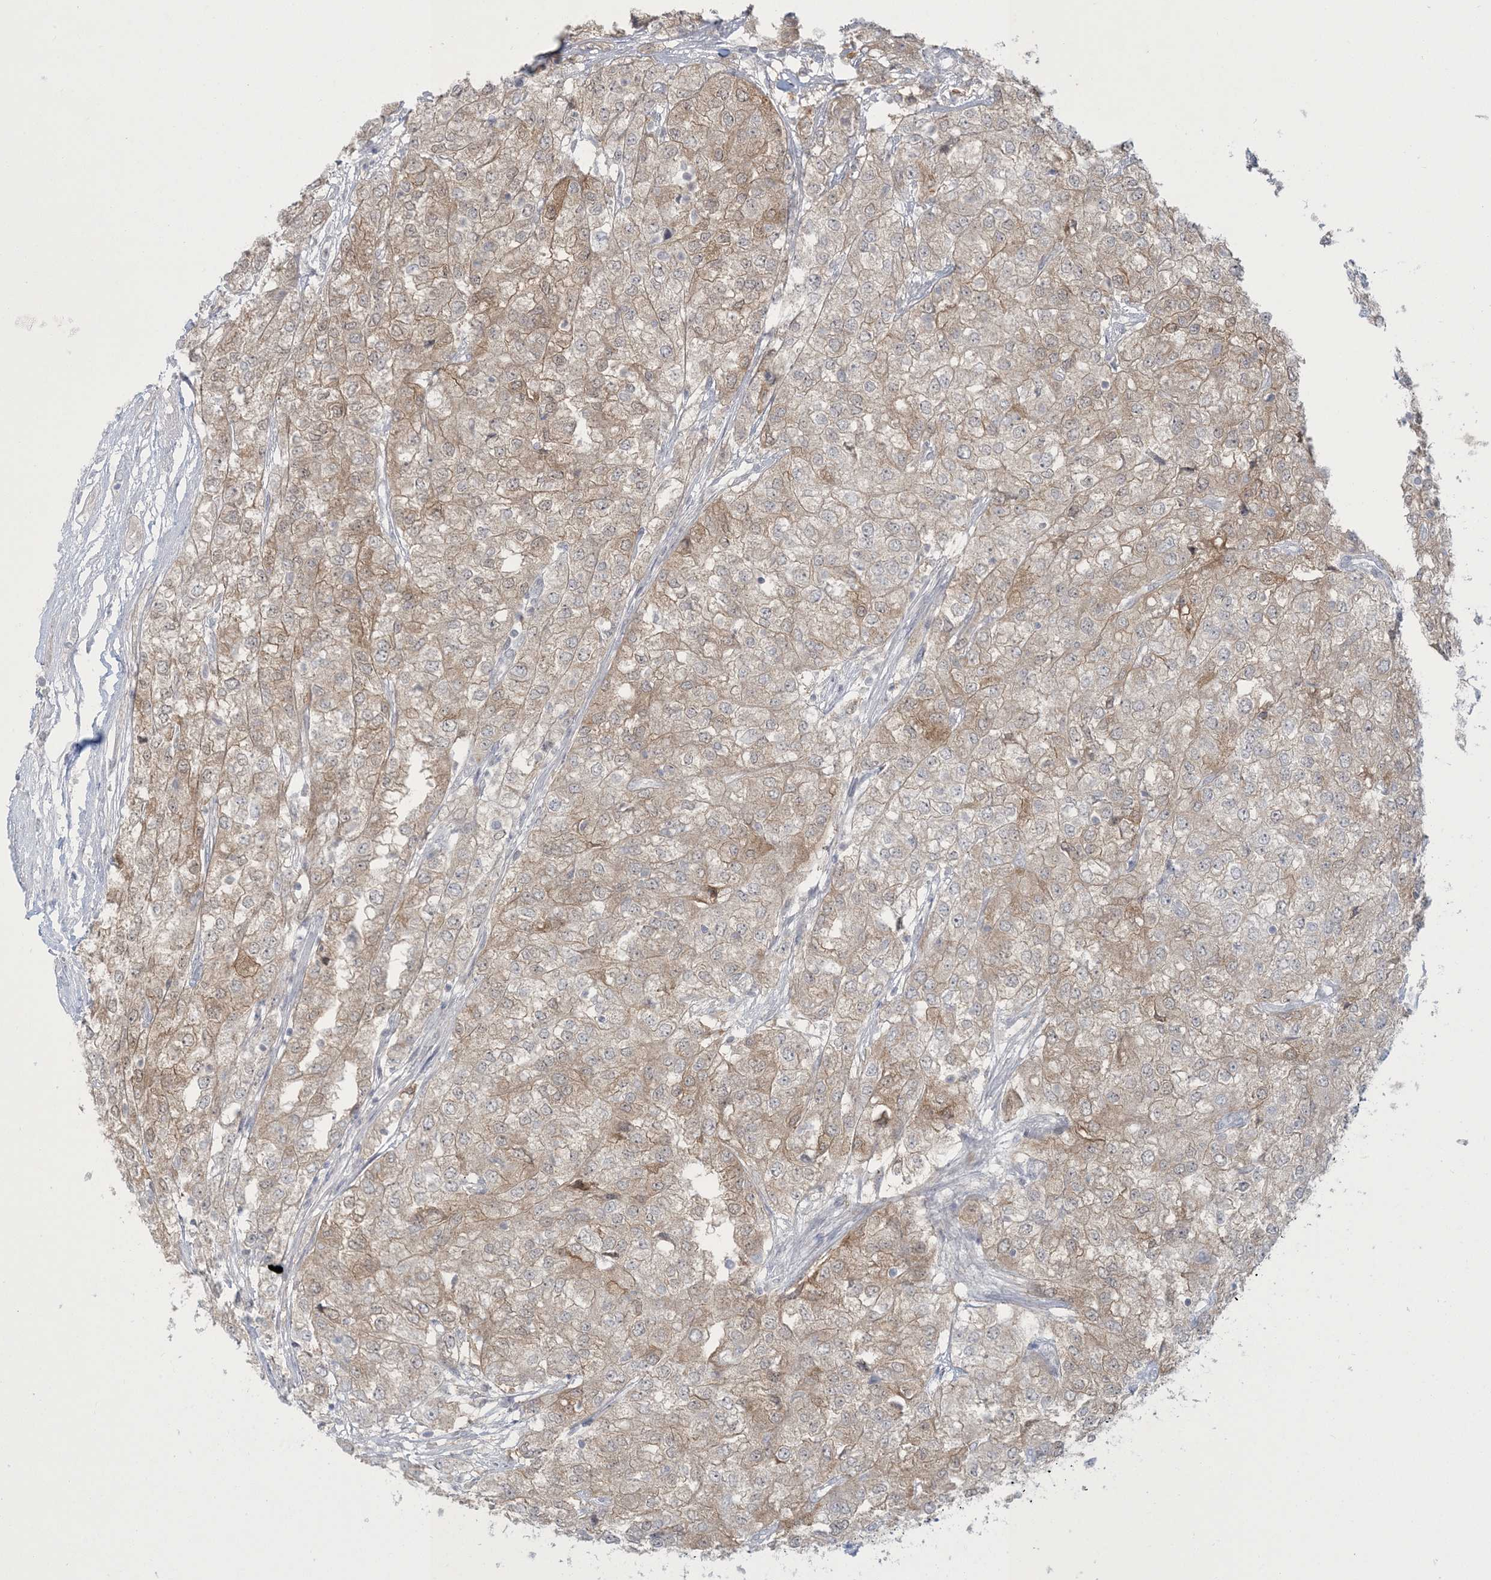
{"staining": {"intensity": "moderate", "quantity": ">75%", "location": "cytoplasmic/membranous,nuclear"}, "tissue": "renal cancer", "cell_type": "Tumor cells", "image_type": "cancer", "snomed": [{"axis": "morphology", "description": "Adenocarcinoma, NOS"}, {"axis": "topography", "description": "Kidney"}], "caption": "The micrograph shows immunohistochemical staining of renal cancer (adenocarcinoma). There is moderate cytoplasmic/membranous and nuclear expression is appreciated in approximately >75% of tumor cells.", "gene": "NRBP2", "patient": {"sex": "female", "age": 54}}